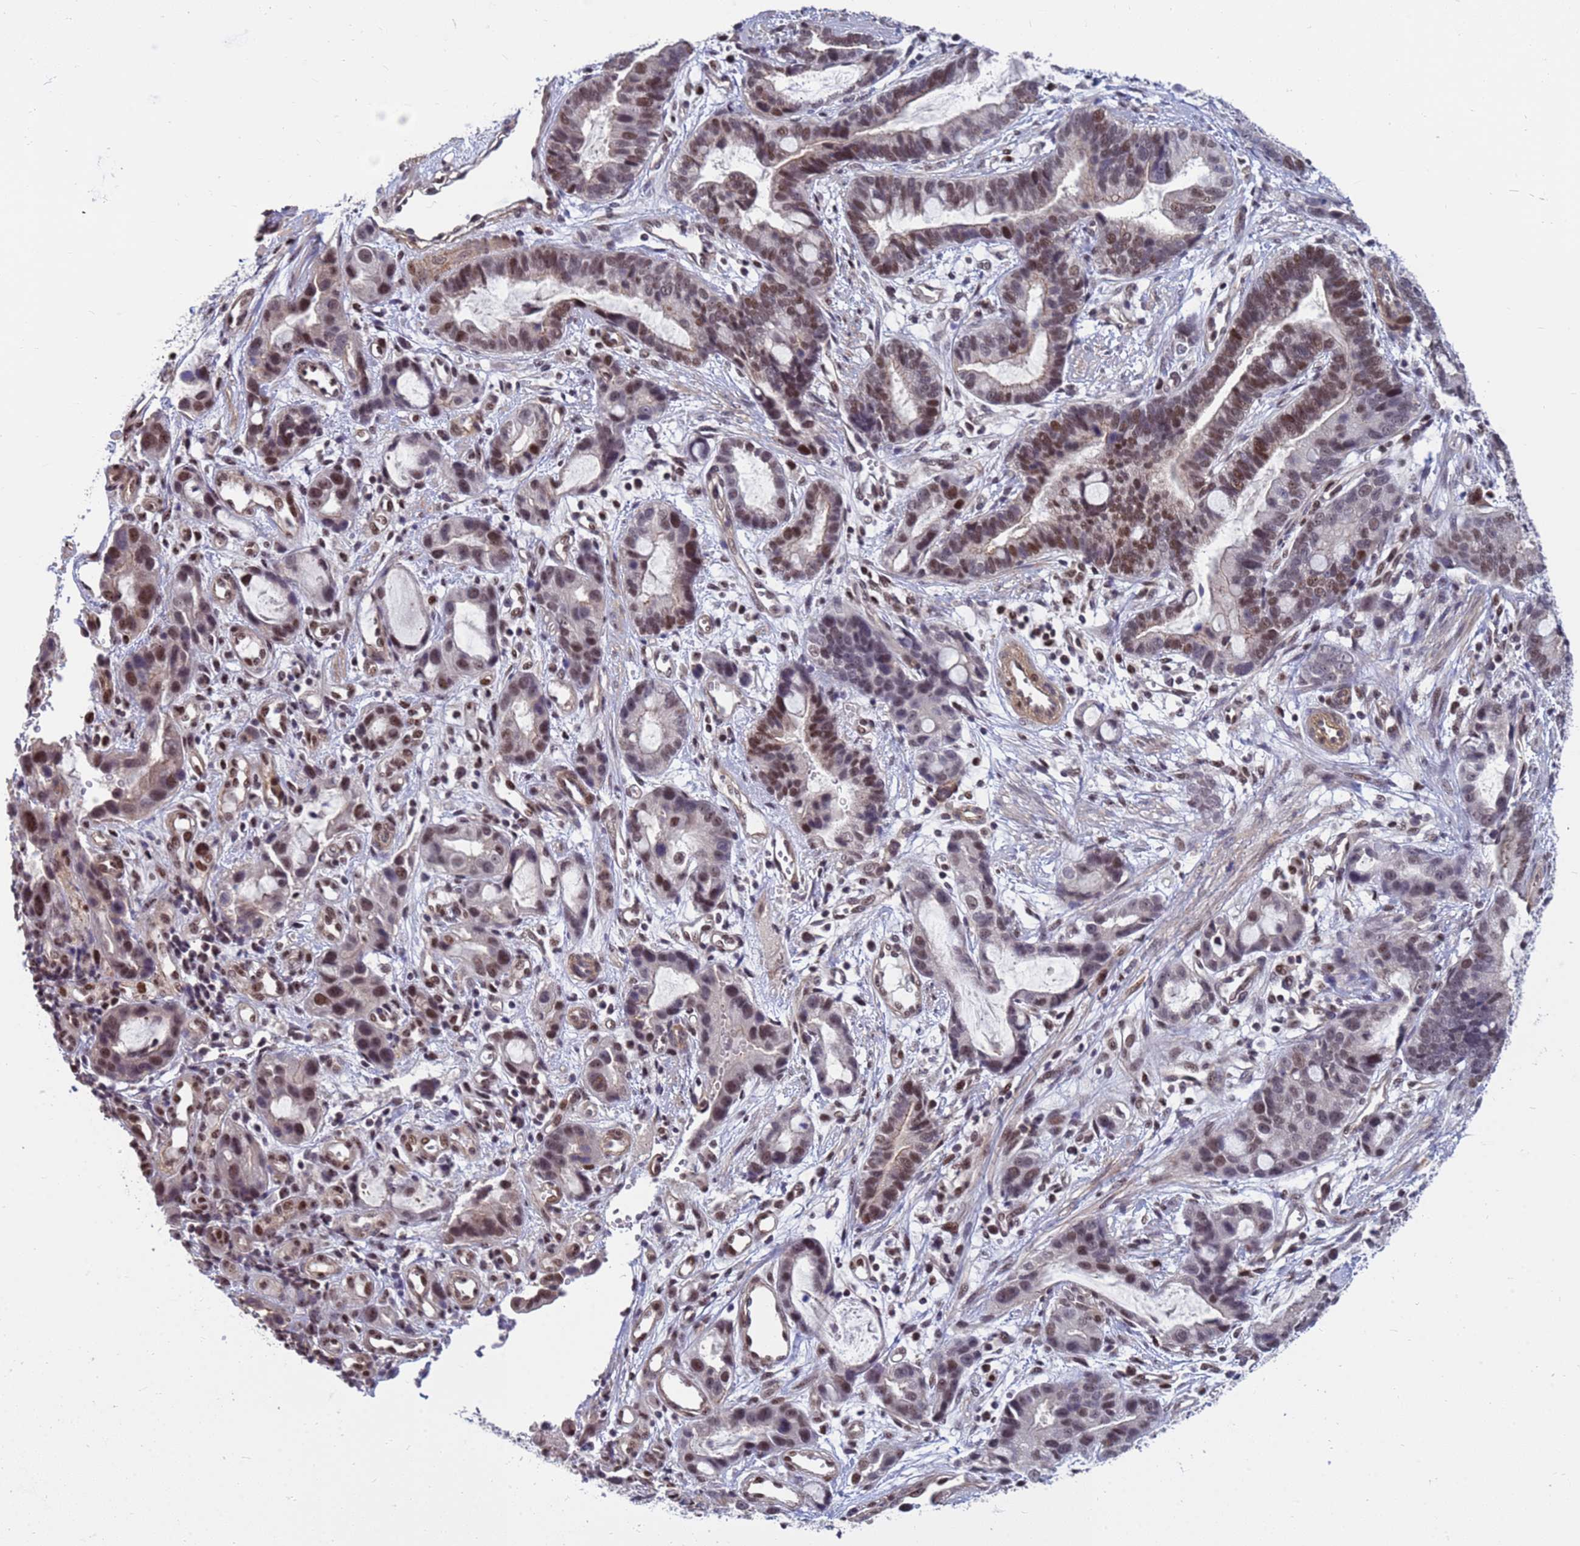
{"staining": {"intensity": "moderate", "quantity": "25%-75%", "location": "nuclear"}, "tissue": "stomach cancer", "cell_type": "Tumor cells", "image_type": "cancer", "snomed": [{"axis": "morphology", "description": "Adenocarcinoma, NOS"}, {"axis": "topography", "description": "Stomach"}], "caption": "Stomach cancer was stained to show a protein in brown. There is medium levels of moderate nuclear expression in approximately 25%-75% of tumor cells. Nuclei are stained in blue.", "gene": "NSL1", "patient": {"sex": "male", "age": 55}}